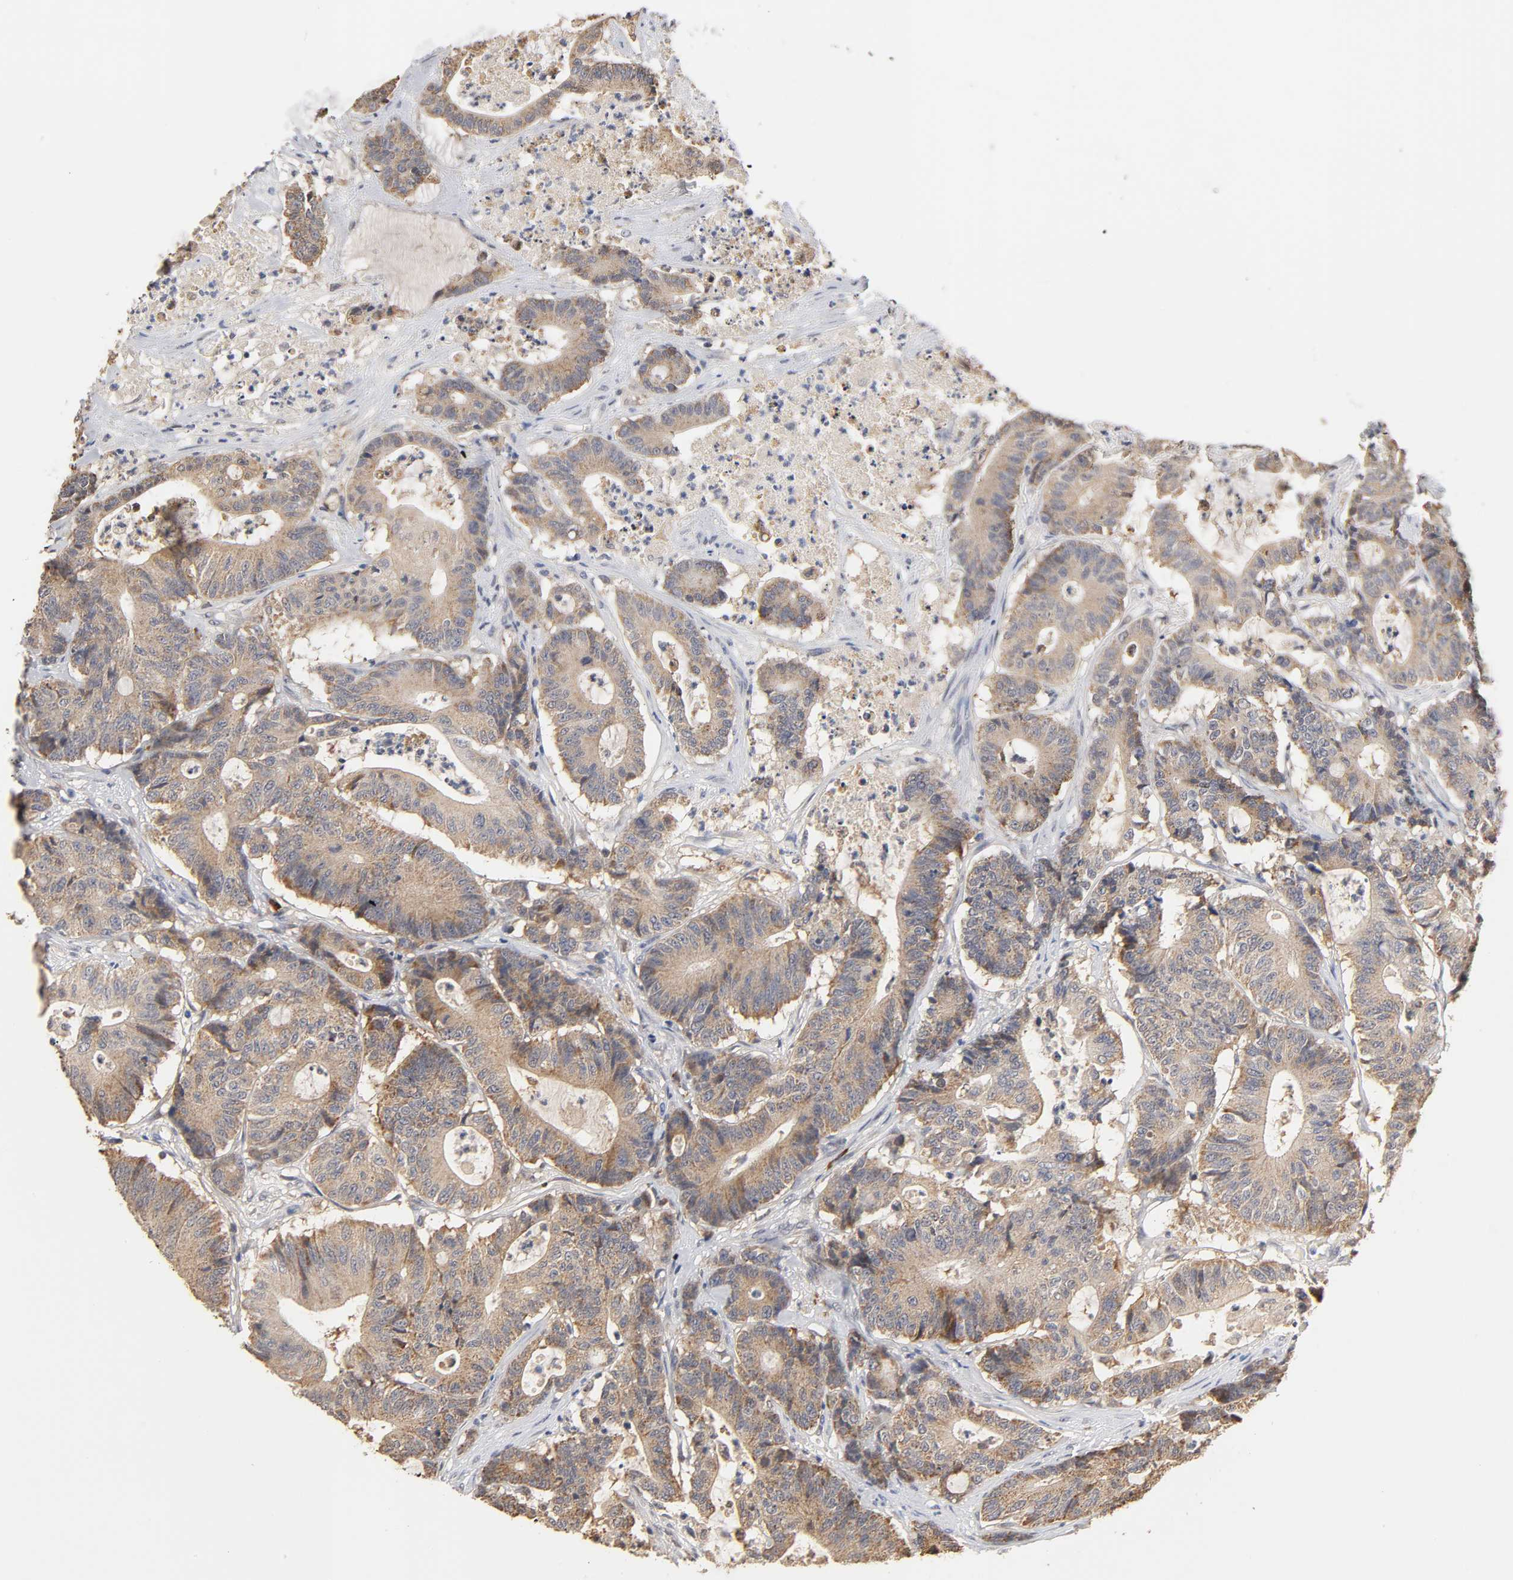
{"staining": {"intensity": "moderate", "quantity": ">75%", "location": "cytoplasmic/membranous"}, "tissue": "colorectal cancer", "cell_type": "Tumor cells", "image_type": "cancer", "snomed": [{"axis": "morphology", "description": "Adenocarcinoma, NOS"}, {"axis": "topography", "description": "Colon"}], "caption": "Tumor cells demonstrate medium levels of moderate cytoplasmic/membranous positivity in about >75% of cells in human colorectal cancer (adenocarcinoma).", "gene": "GSTZ1", "patient": {"sex": "female", "age": 84}}